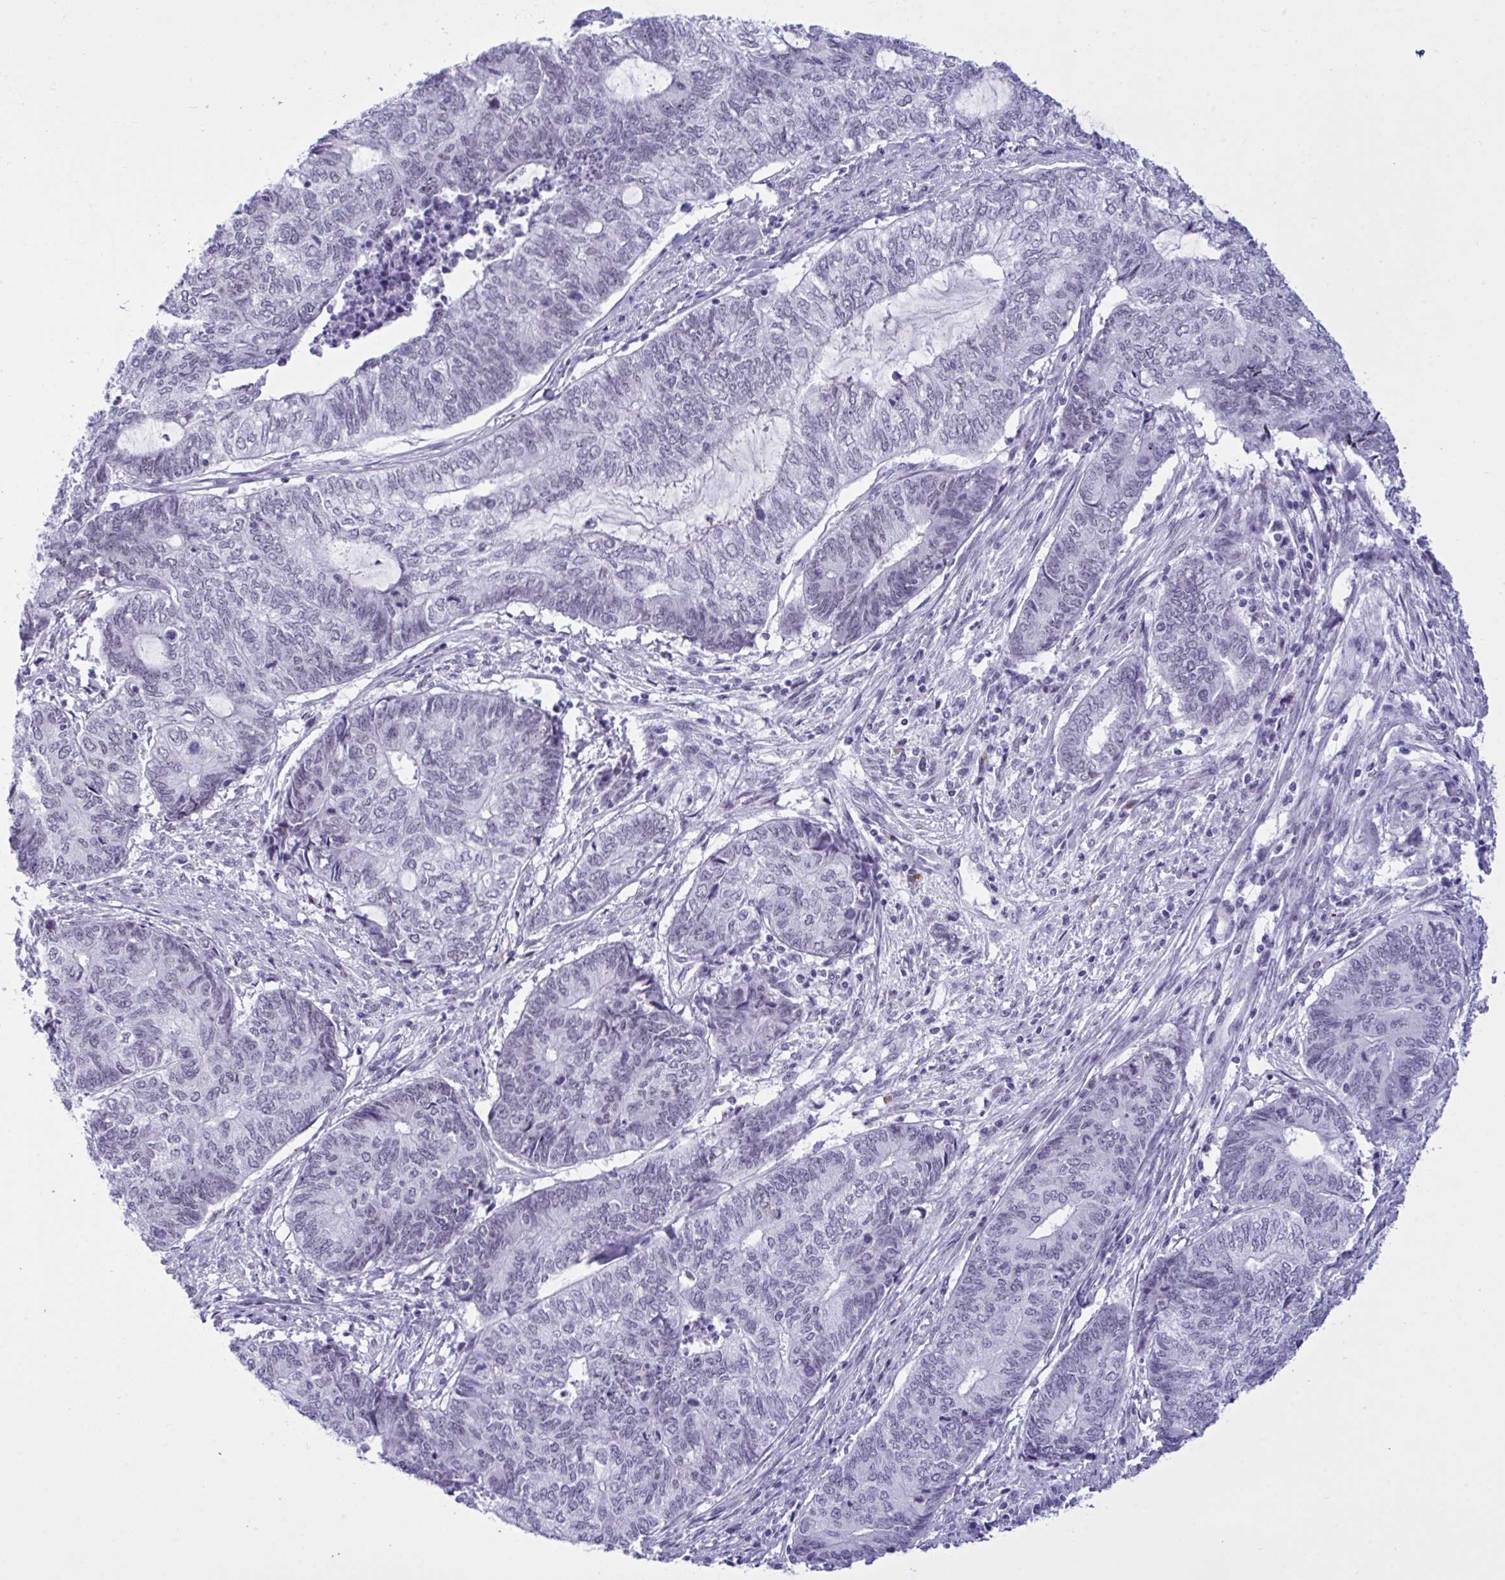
{"staining": {"intensity": "negative", "quantity": "none", "location": "none"}, "tissue": "endometrial cancer", "cell_type": "Tumor cells", "image_type": "cancer", "snomed": [{"axis": "morphology", "description": "Adenocarcinoma, NOS"}, {"axis": "topography", "description": "Uterus"}, {"axis": "topography", "description": "Endometrium"}], "caption": "The photomicrograph demonstrates no staining of tumor cells in endometrial cancer (adenocarcinoma).", "gene": "ELN", "patient": {"sex": "female", "age": 70}}